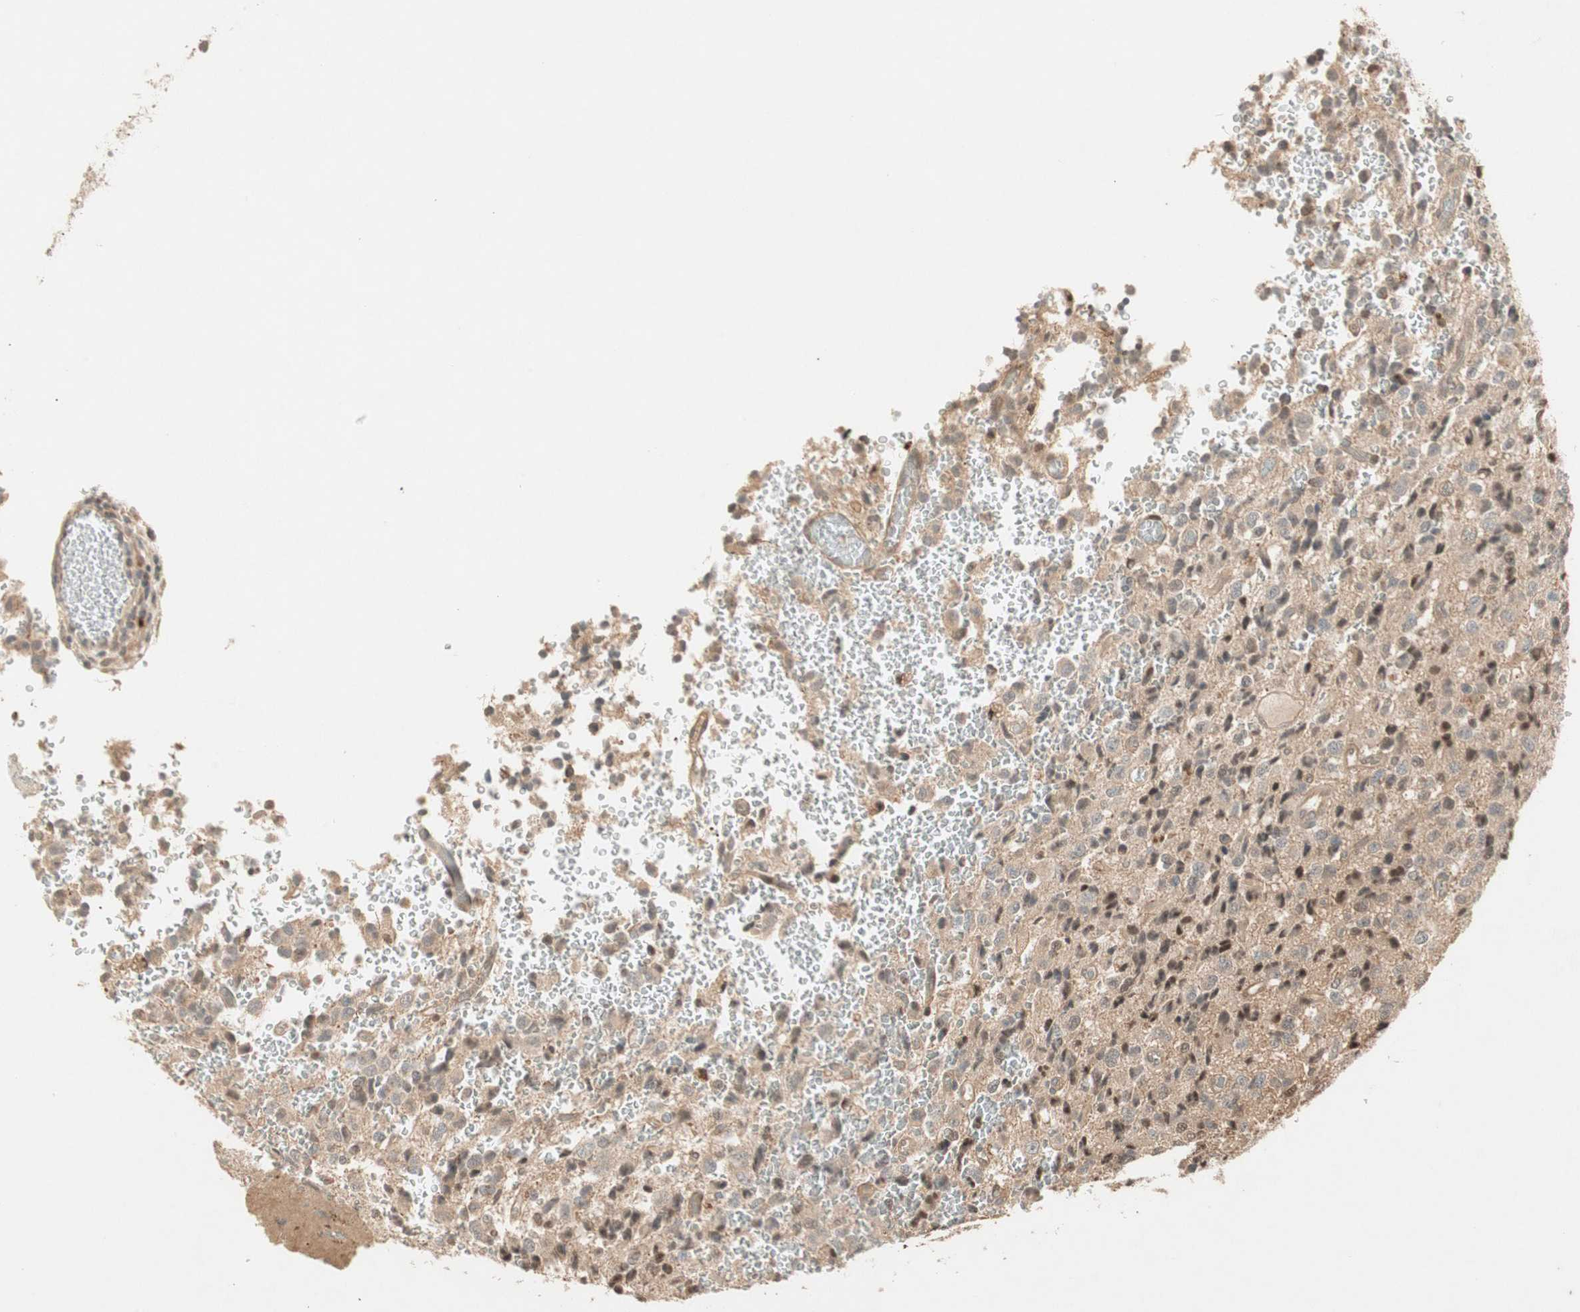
{"staining": {"intensity": "weak", "quantity": "<25%", "location": "cytoplasmic/membranous"}, "tissue": "glioma", "cell_type": "Tumor cells", "image_type": "cancer", "snomed": [{"axis": "morphology", "description": "Glioma, malignant, High grade"}, {"axis": "topography", "description": "pancreas cauda"}], "caption": "This histopathology image is of high-grade glioma (malignant) stained with IHC to label a protein in brown with the nuclei are counter-stained blue. There is no expression in tumor cells.", "gene": "ACSL5", "patient": {"sex": "male", "age": 60}}